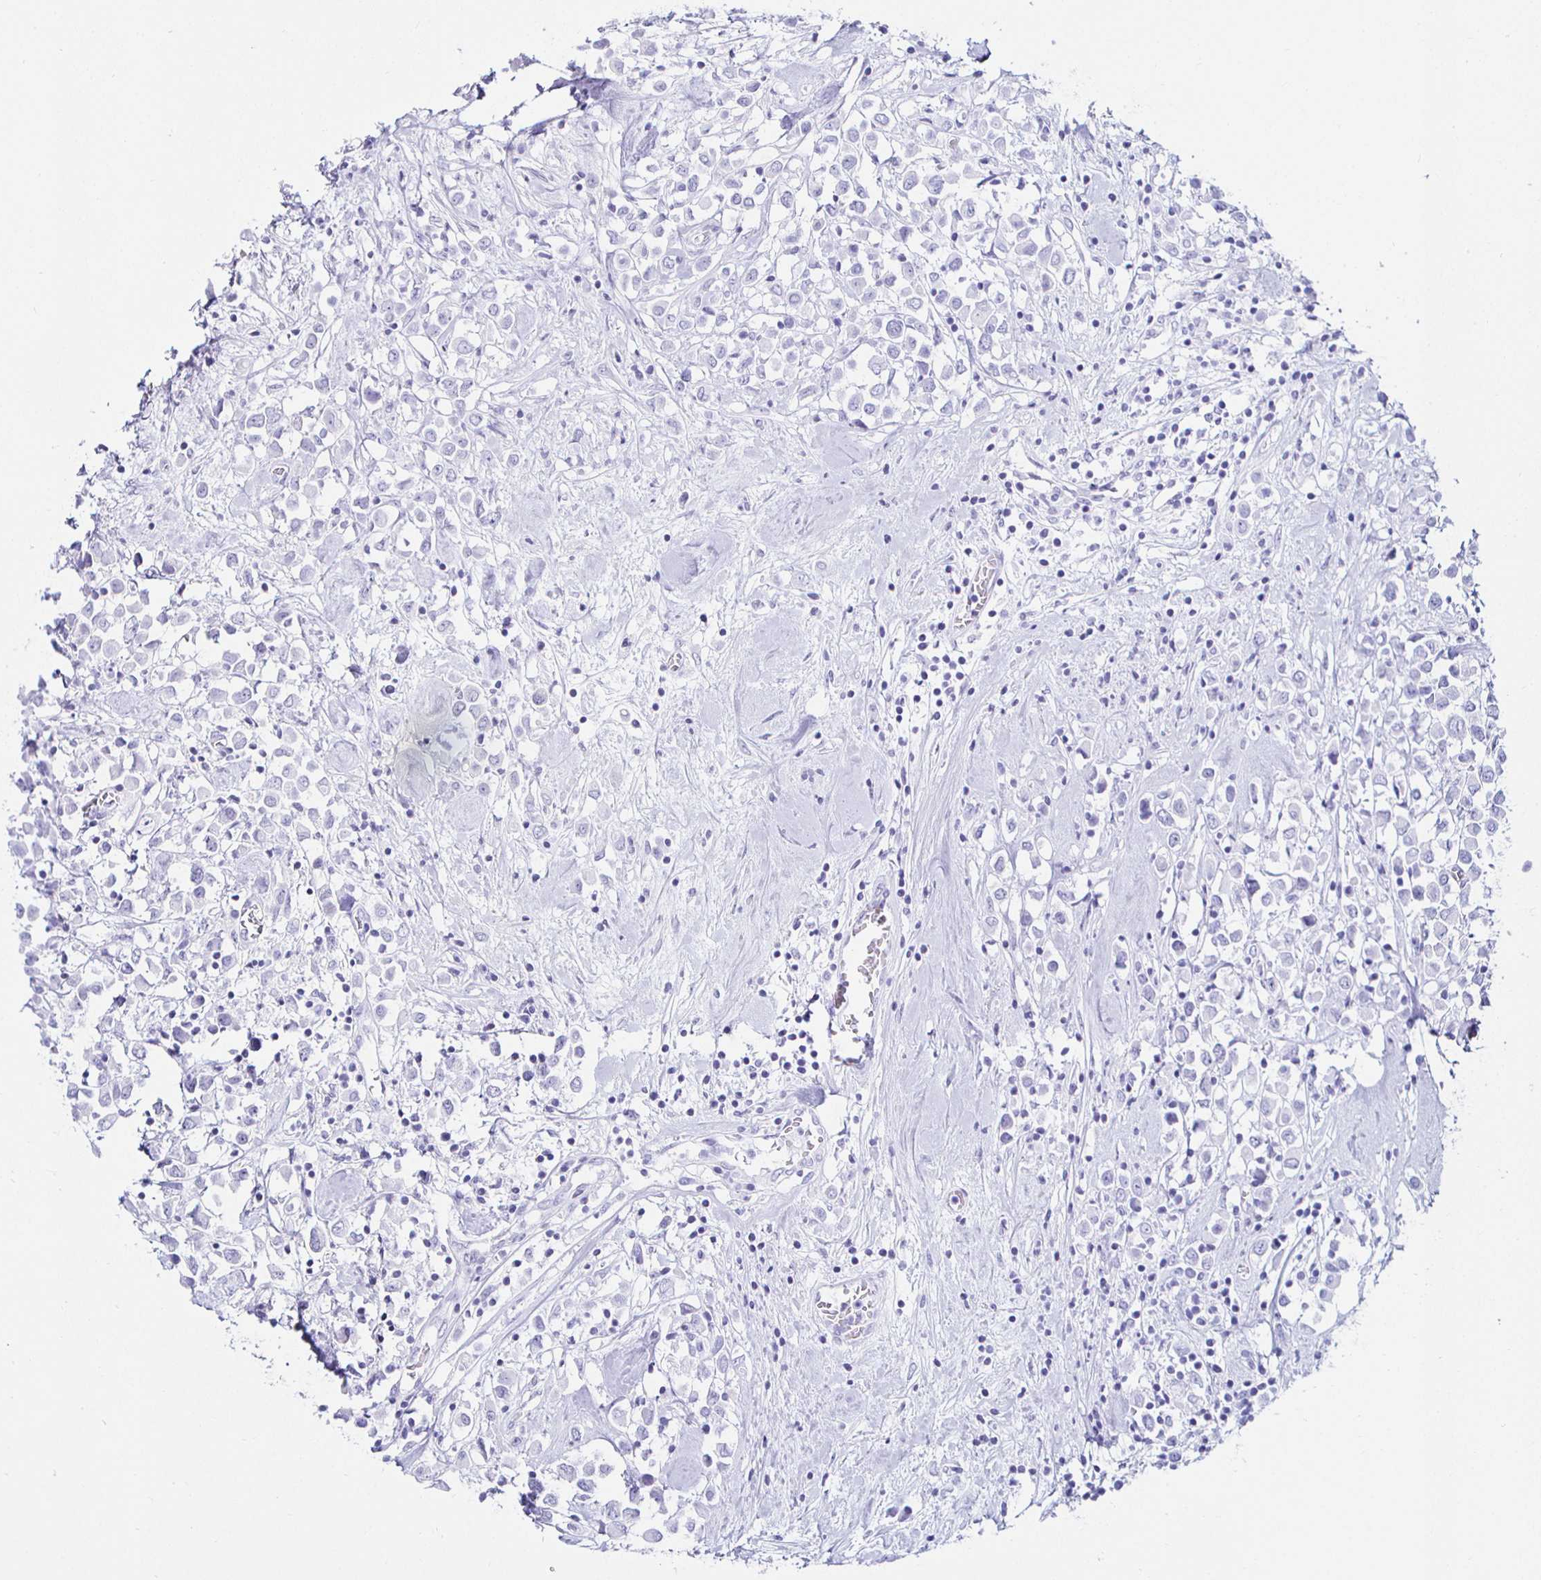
{"staining": {"intensity": "negative", "quantity": "none", "location": "none"}, "tissue": "breast cancer", "cell_type": "Tumor cells", "image_type": "cancer", "snomed": [{"axis": "morphology", "description": "Duct carcinoma"}, {"axis": "topography", "description": "Breast"}], "caption": "Breast intraductal carcinoma stained for a protein using immunohistochemistry (IHC) reveals no staining tumor cells.", "gene": "MLH1", "patient": {"sex": "female", "age": 61}}